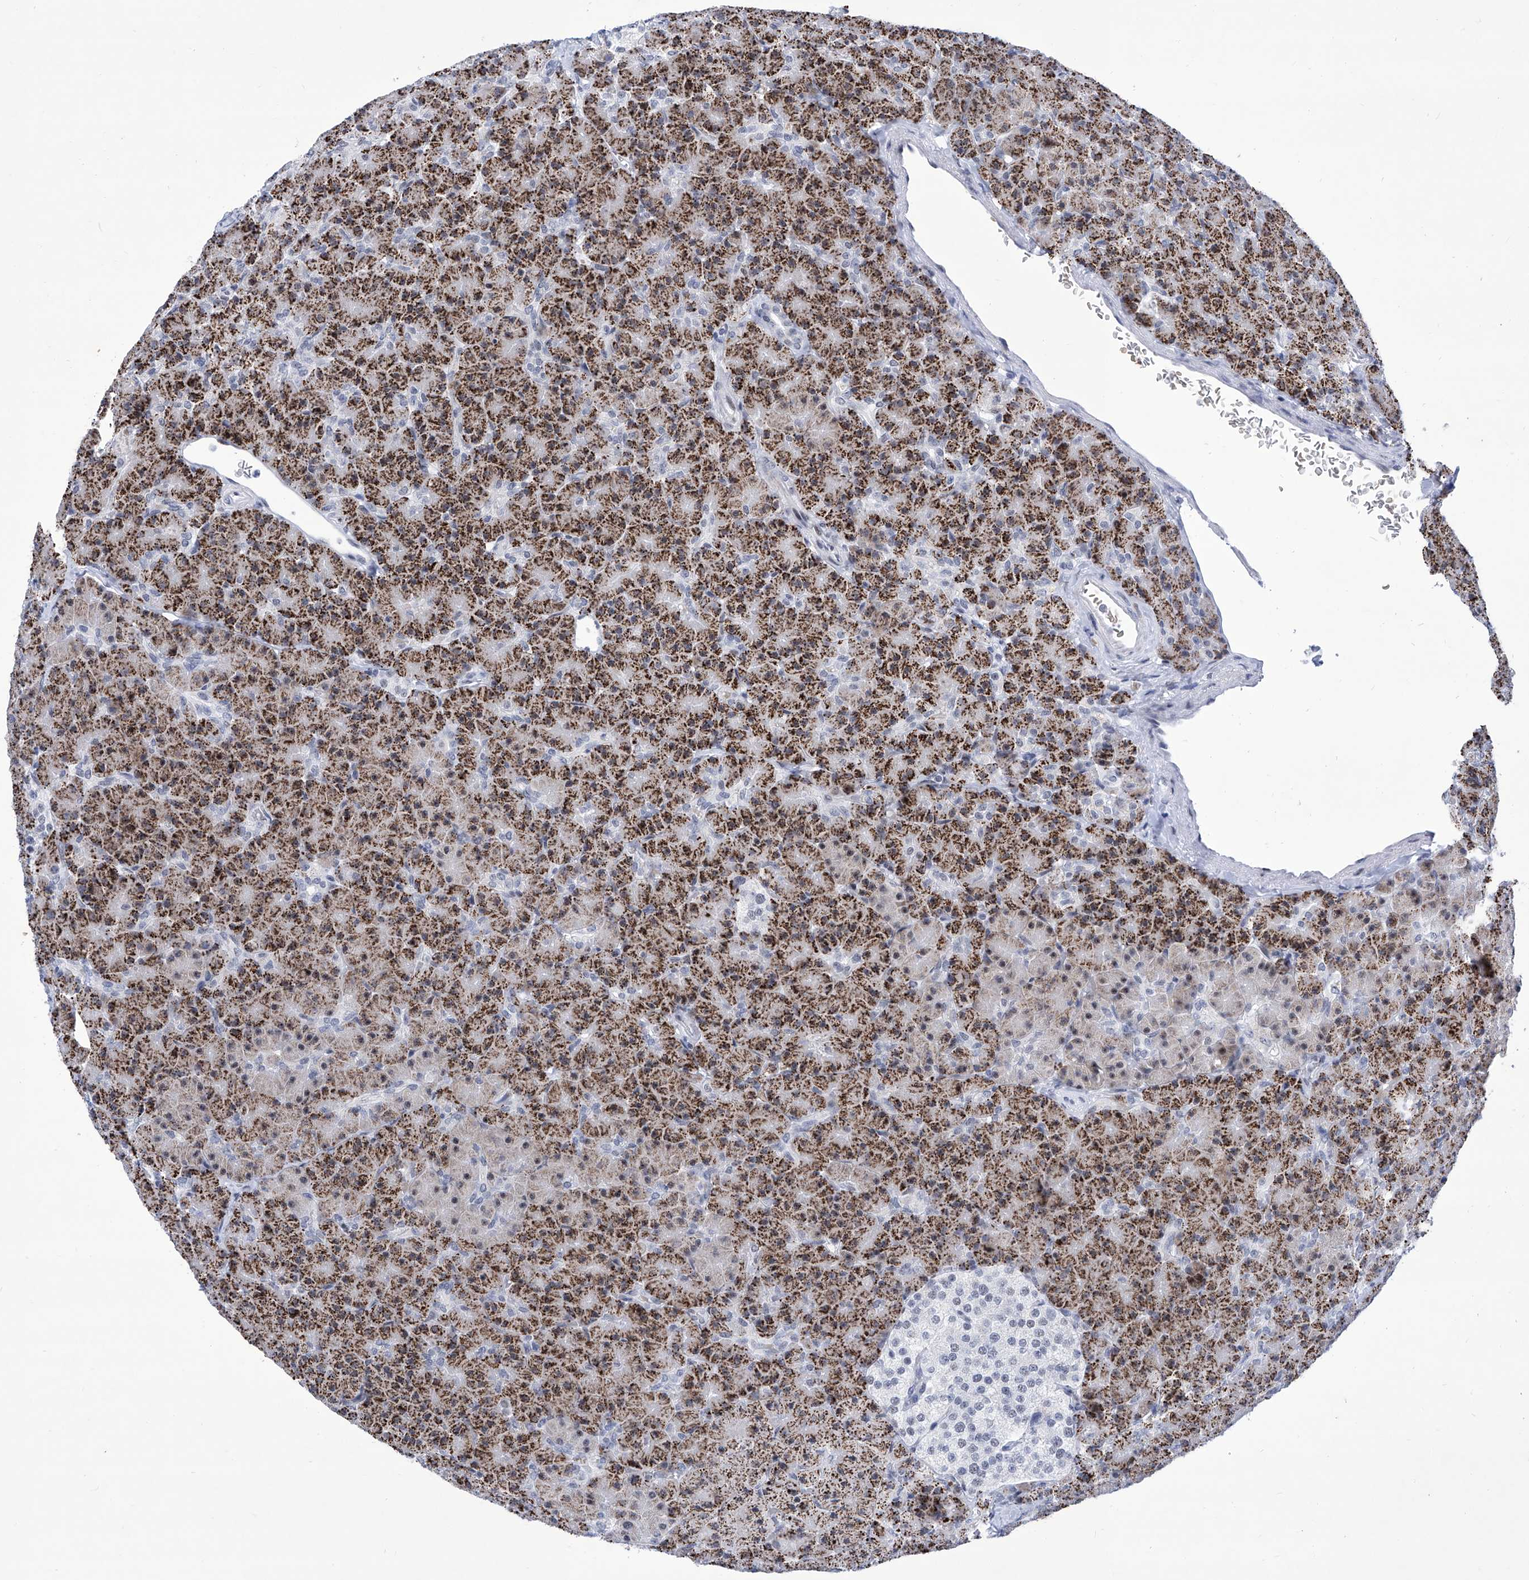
{"staining": {"intensity": "strong", "quantity": ">75%", "location": "cytoplasmic/membranous,nuclear"}, "tissue": "pancreas", "cell_type": "Exocrine glandular cells", "image_type": "normal", "snomed": [{"axis": "morphology", "description": "Normal tissue, NOS"}, {"axis": "topography", "description": "Pancreas"}], "caption": "DAB (3,3'-diaminobenzidine) immunohistochemical staining of benign pancreas reveals strong cytoplasmic/membranous,nuclear protein positivity in approximately >75% of exocrine glandular cells.", "gene": "SART1", "patient": {"sex": "female", "age": 43}}